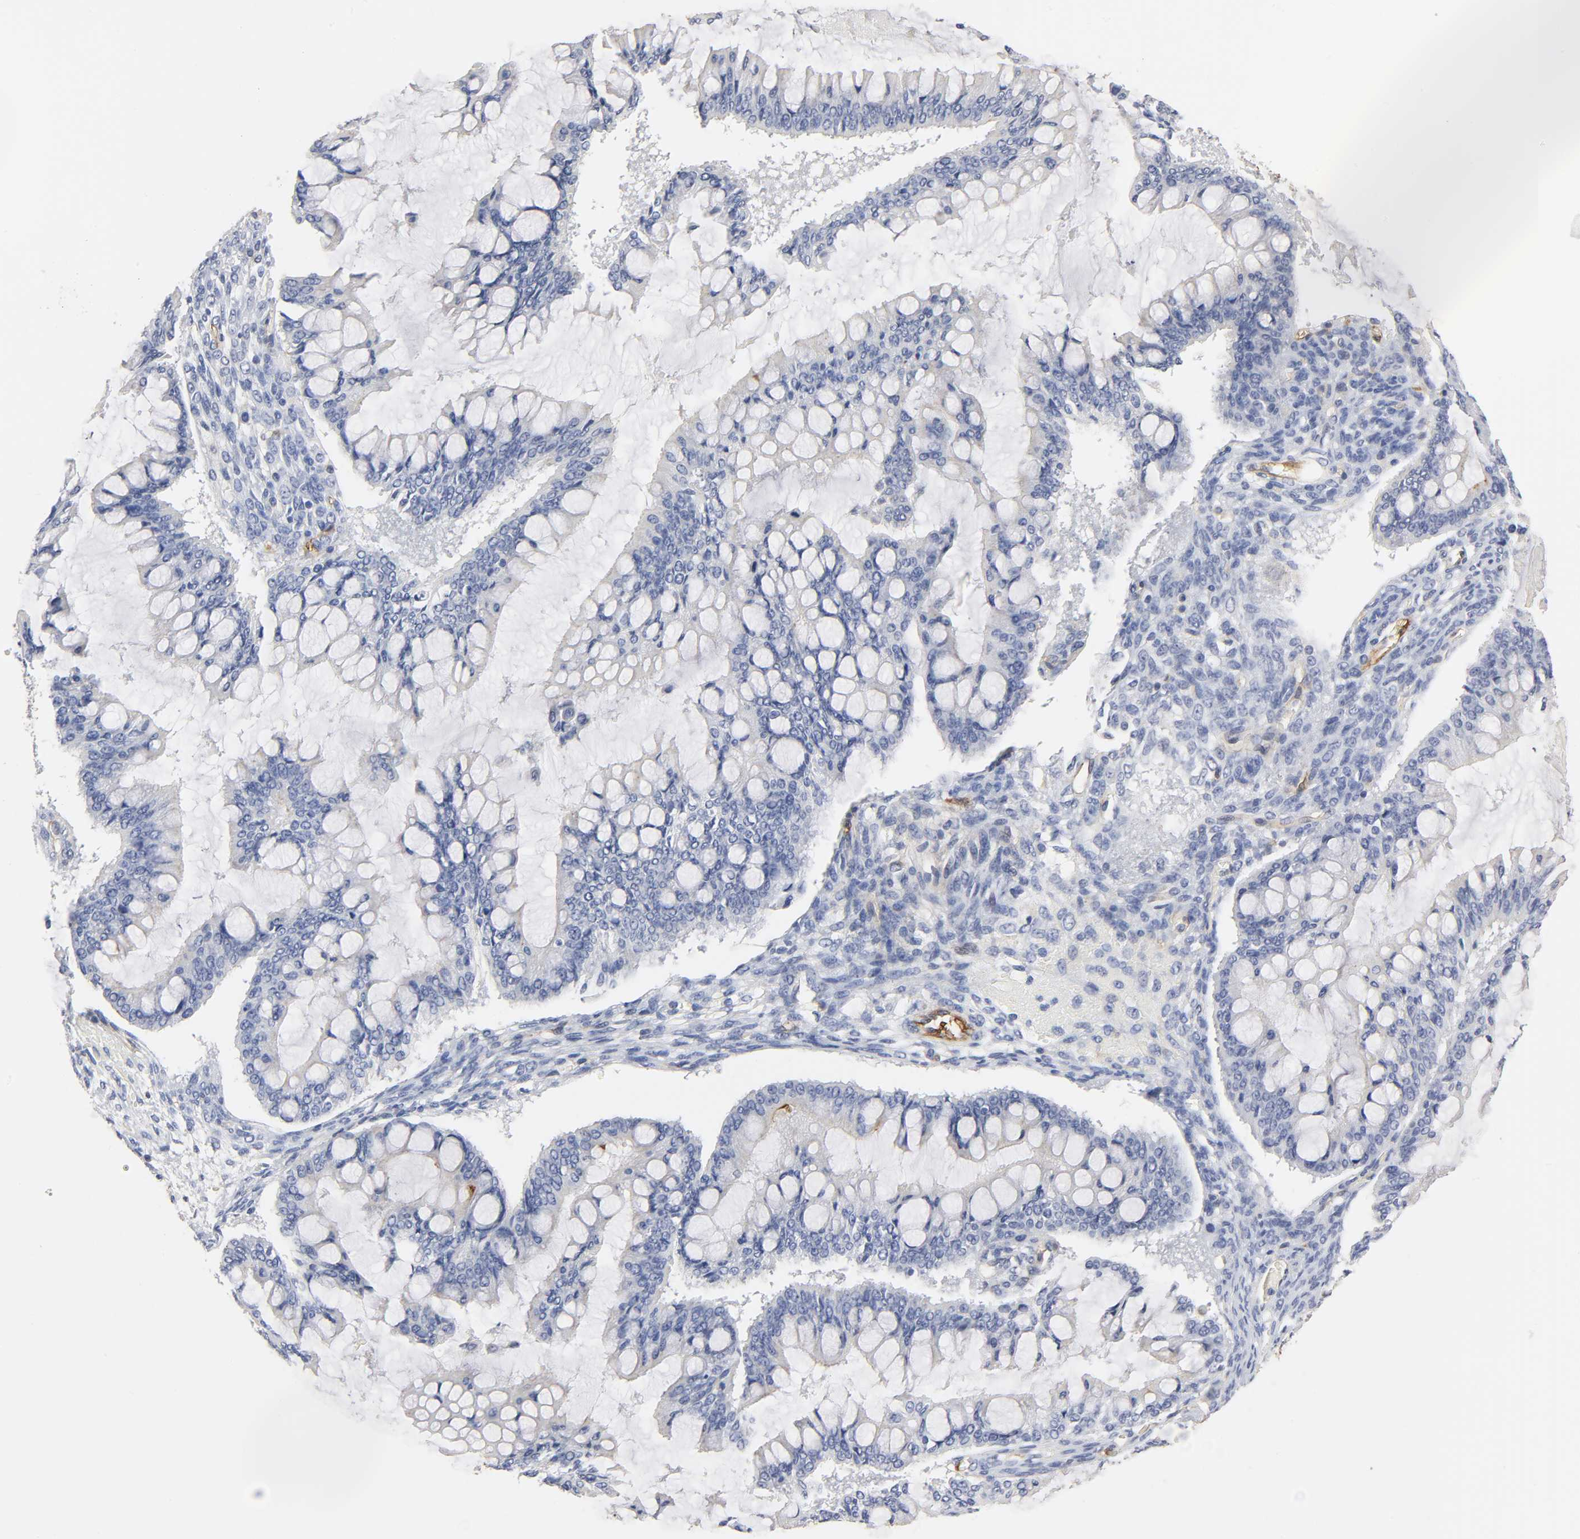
{"staining": {"intensity": "negative", "quantity": "none", "location": "none"}, "tissue": "ovarian cancer", "cell_type": "Tumor cells", "image_type": "cancer", "snomed": [{"axis": "morphology", "description": "Cystadenocarcinoma, mucinous, NOS"}, {"axis": "topography", "description": "Ovary"}], "caption": "Immunohistochemistry of human ovarian cancer (mucinous cystadenocarcinoma) shows no expression in tumor cells.", "gene": "ICAM1", "patient": {"sex": "female", "age": 73}}